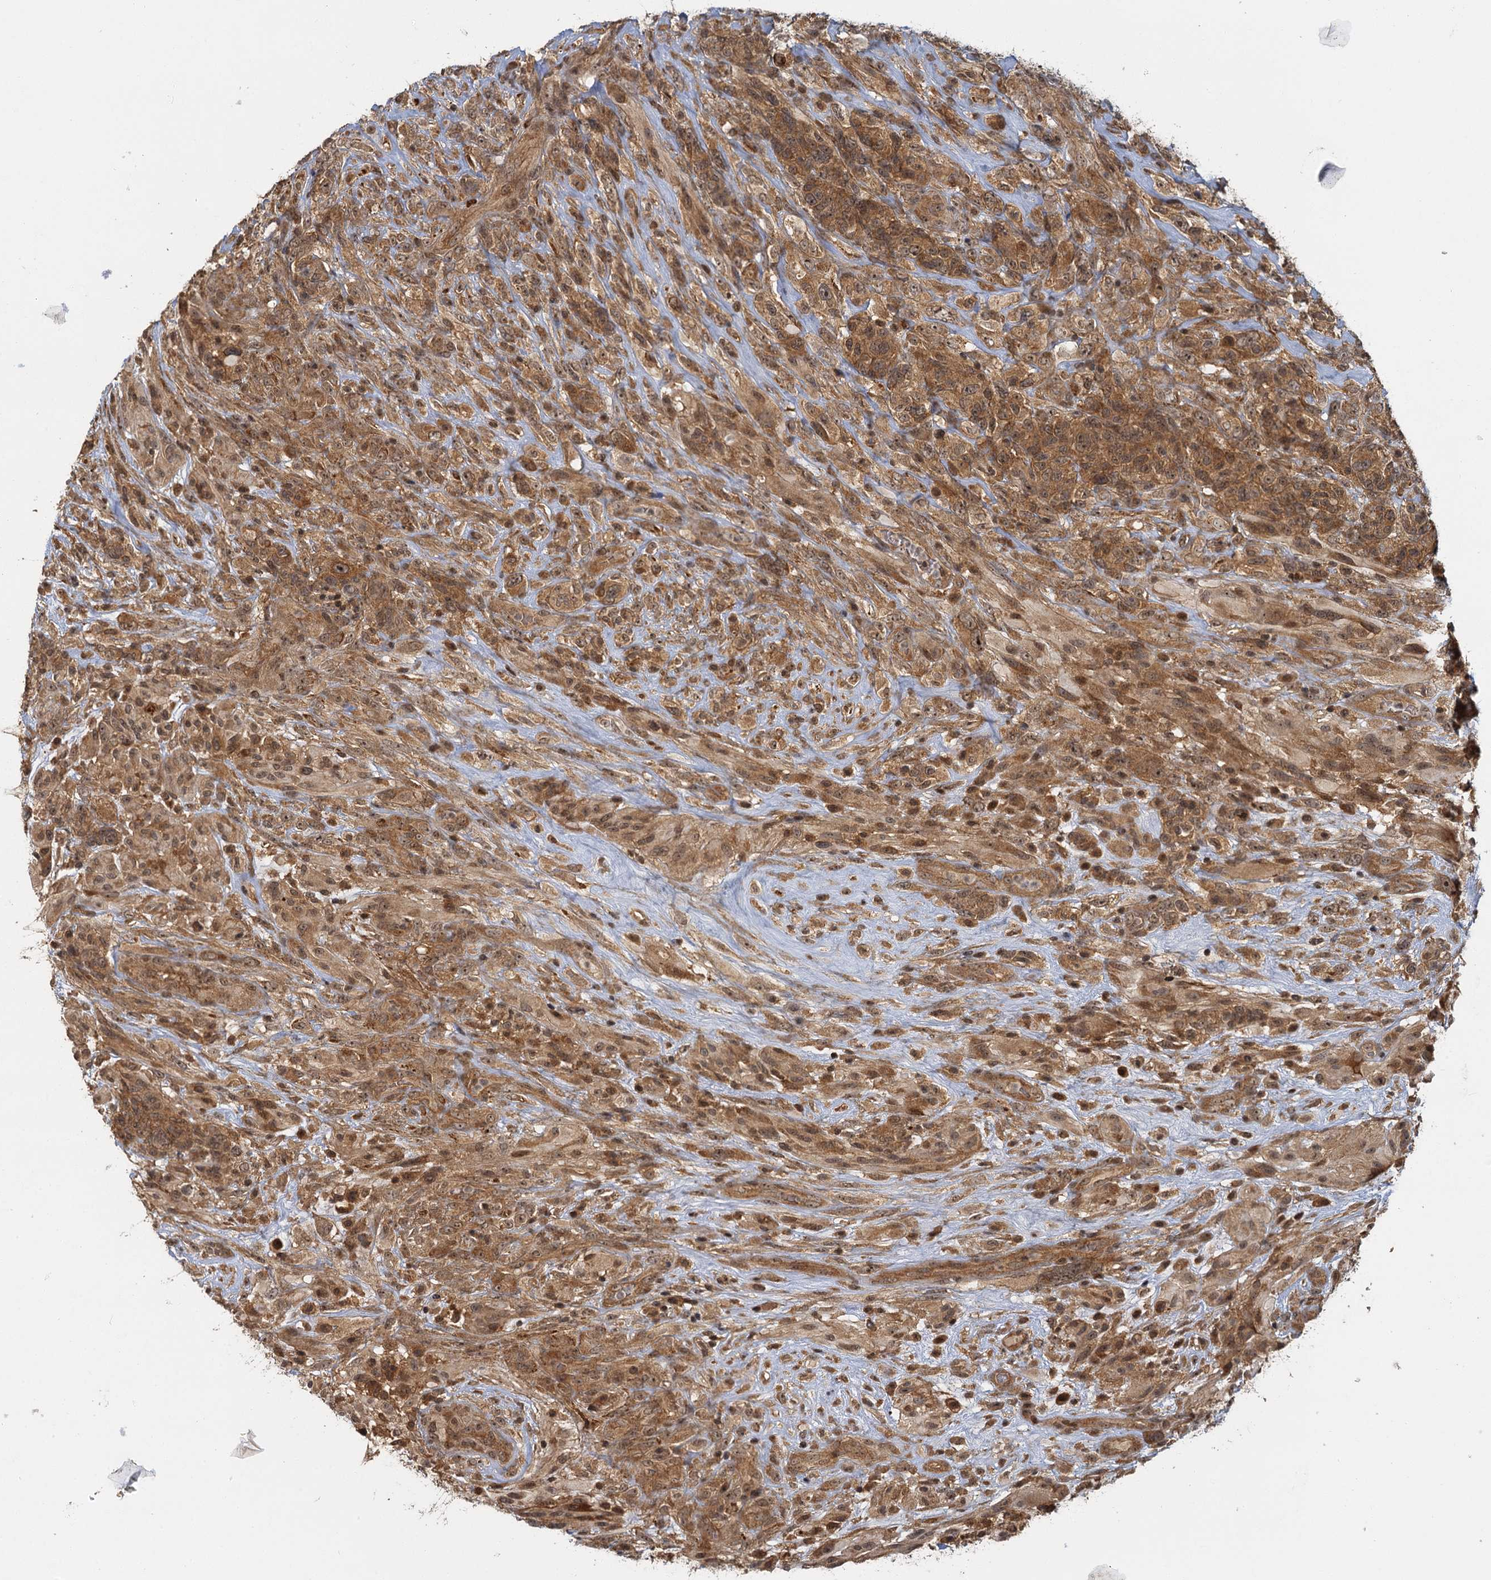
{"staining": {"intensity": "moderate", "quantity": ">75%", "location": "cytoplasmic/membranous,nuclear"}, "tissue": "glioma", "cell_type": "Tumor cells", "image_type": "cancer", "snomed": [{"axis": "morphology", "description": "Glioma, malignant, High grade"}, {"axis": "topography", "description": "Brain"}], "caption": "Malignant glioma (high-grade) stained for a protein exhibits moderate cytoplasmic/membranous and nuclear positivity in tumor cells.", "gene": "ZNF549", "patient": {"sex": "male", "age": 61}}